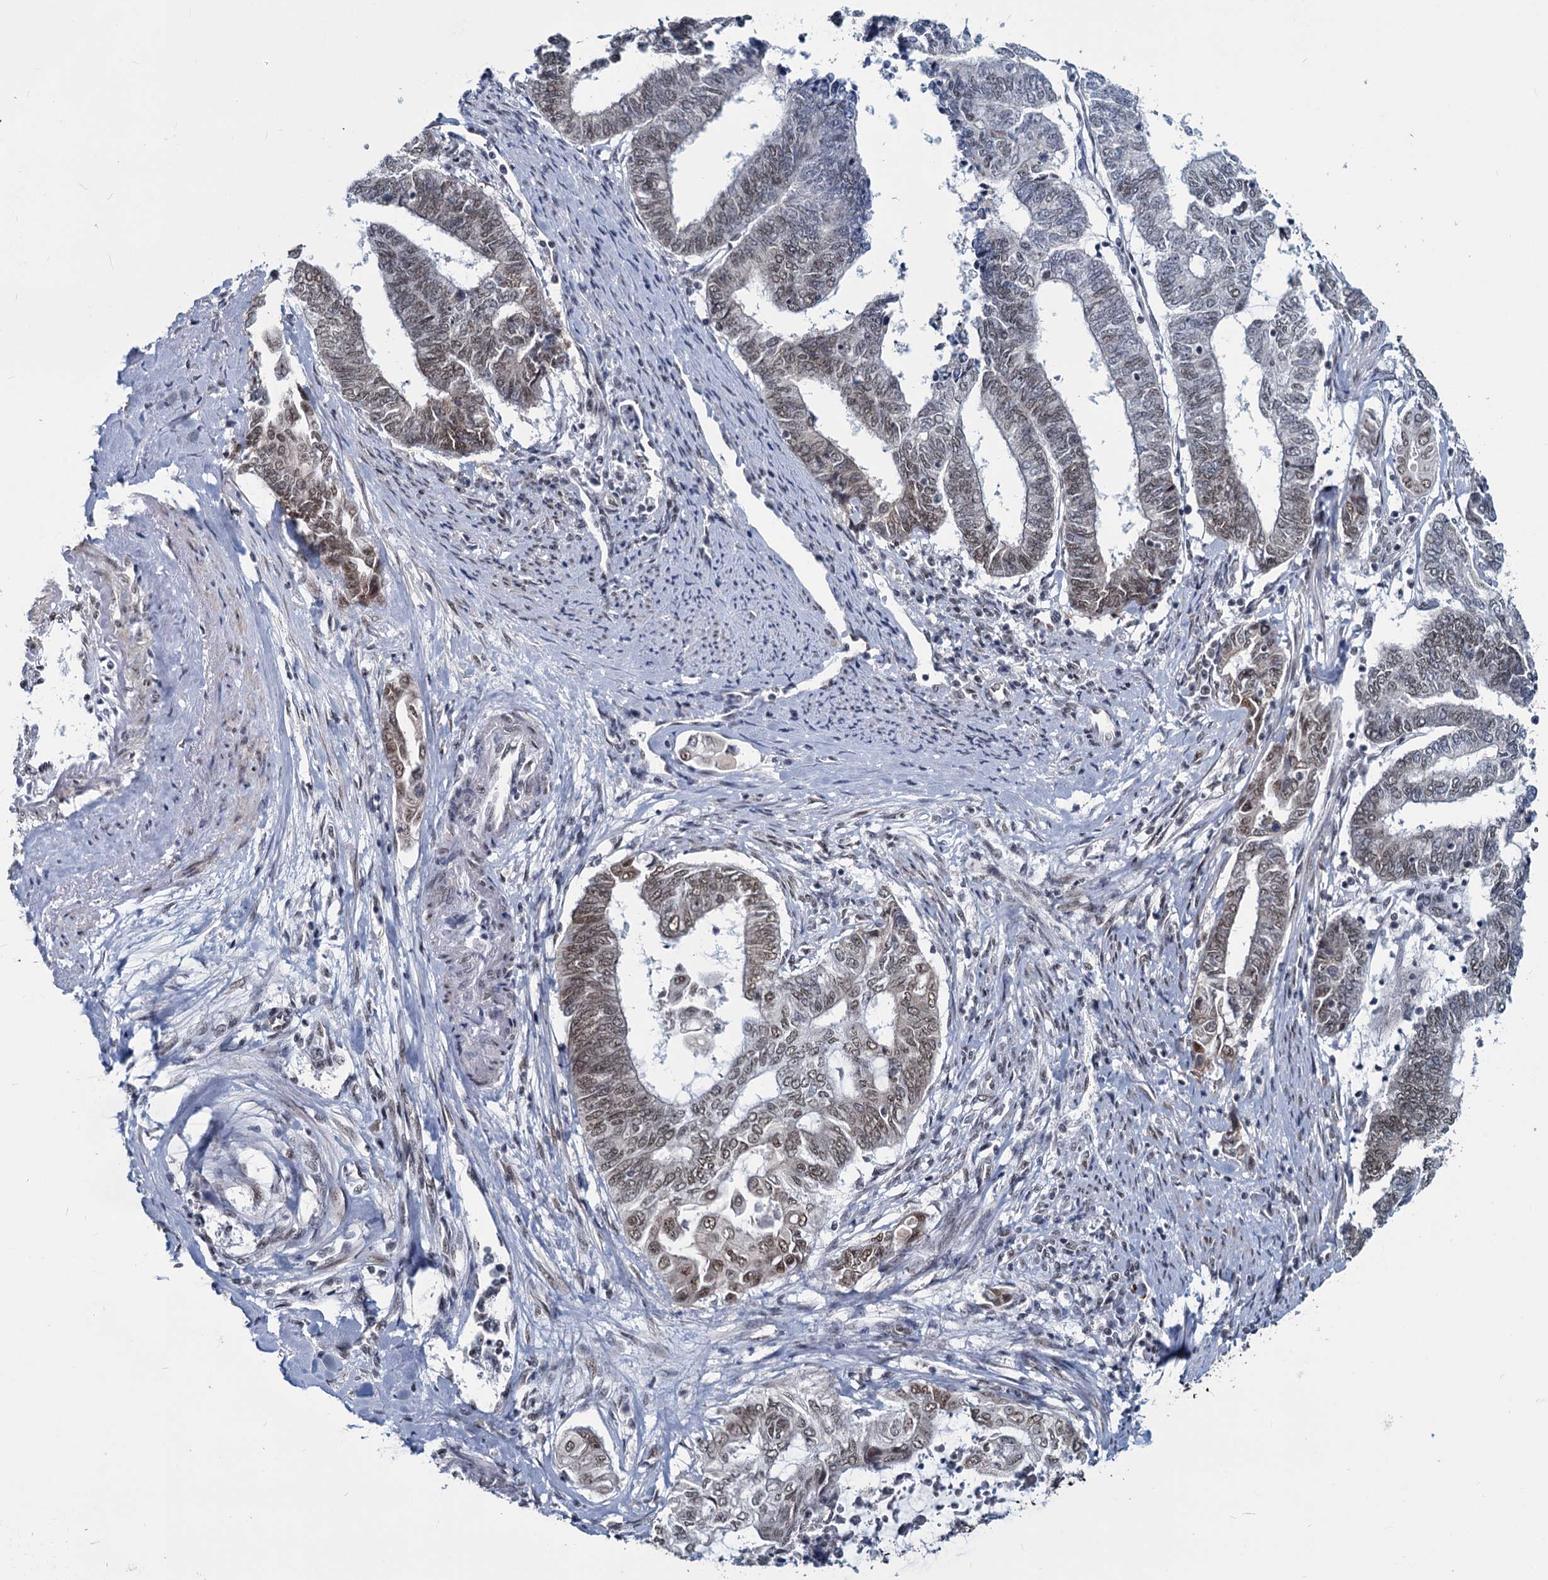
{"staining": {"intensity": "weak", "quantity": ">75%", "location": "nuclear"}, "tissue": "endometrial cancer", "cell_type": "Tumor cells", "image_type": "cancer", "snomed": [{"axis": "morphology", "description": "Adenocarcinoma, NOS"}, {"axis": "topography", "description": "Uterus"}, {"axis": "topography", "description": "Endometrium"}], "caption": "Endometrial cancer stained with immunohistochemistry exhibits weak nuclear staining in about >75% of tumor cells.", "gene": "METTL14", "patient": {"sex": "female", "age": 70}}